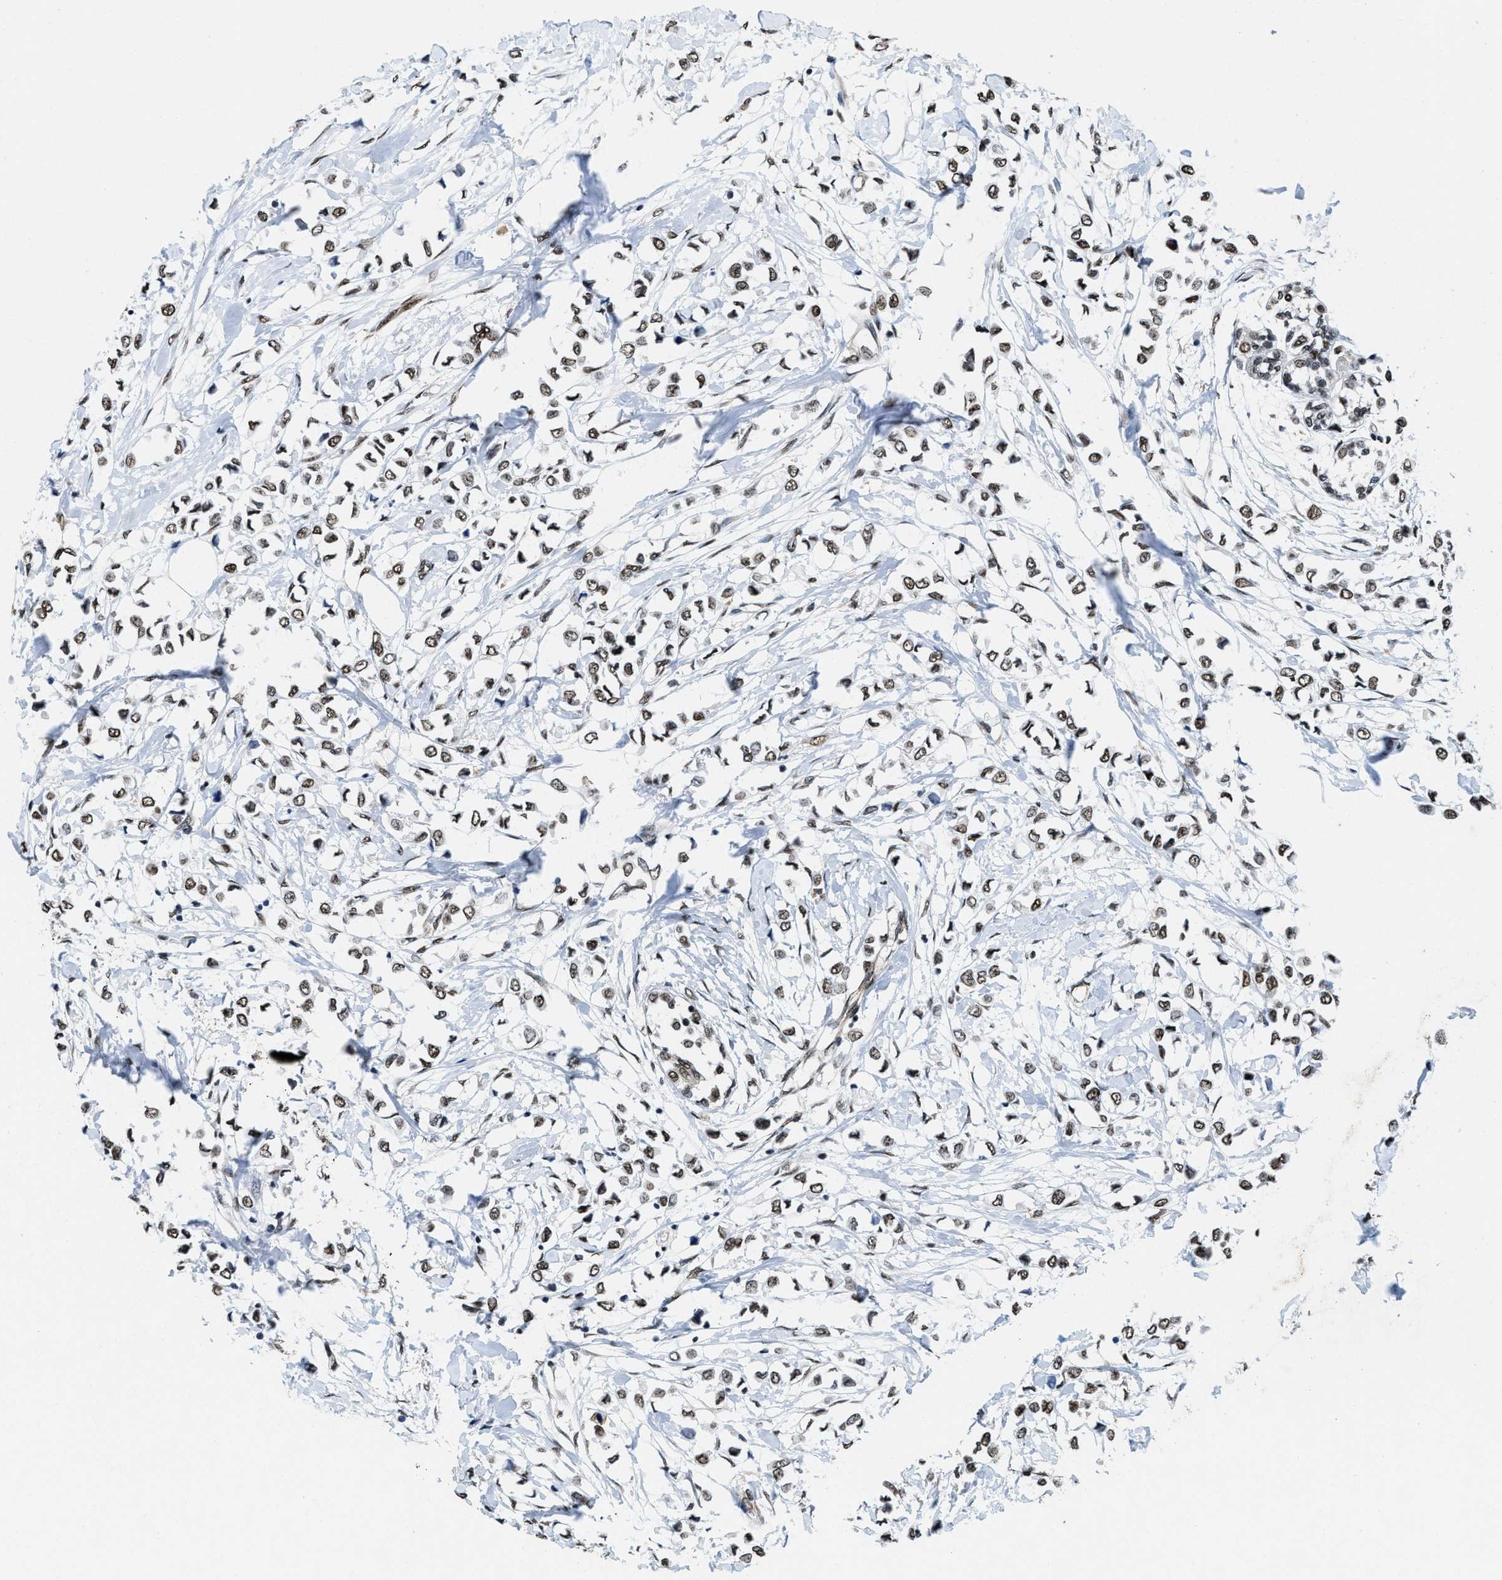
{"staining": {"intensity": "moderate", "quantity": ">75%", "location": "nuclear"}, "tissue": "breast cancer", "cell_type": "Tumor cells", "image_type": "cancer", "snomed": [{"axis": "morphology", "description": "Lobular carcinoma"}, {"axis": "topography", "description": "Breast"}], "caption": "Immunohistochemical staining of lobular carcinoma (breast) shows medium levels of moderate nuclear expression in about >75% of tumor cells.", "gene": "SAFB", "patient": {"sex": "female", "age": 51}}